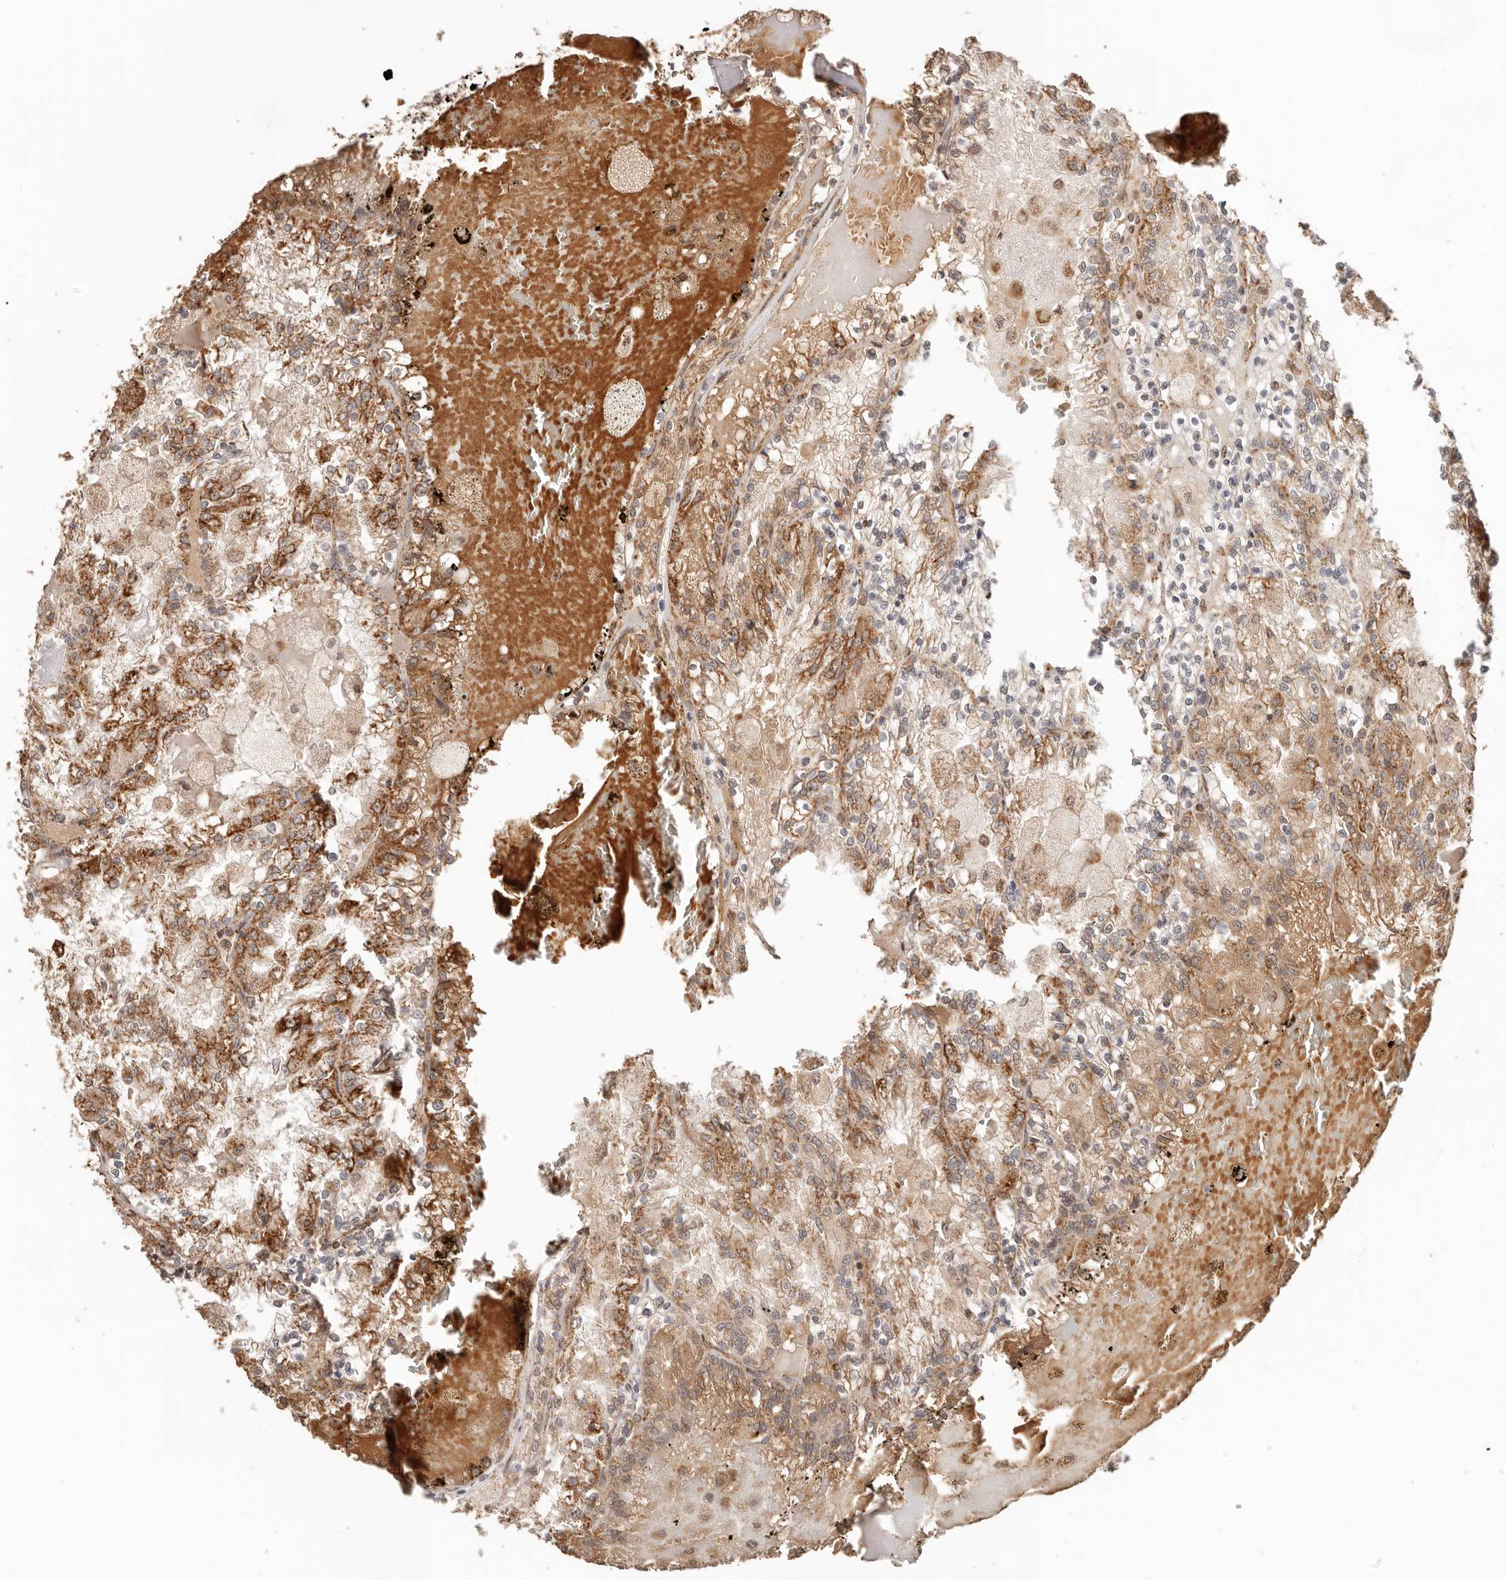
{"staining": {"intensity": "moderate", "quantity": ">75%", "location": "cytoplasmic/membranous"}, "tissue": "renal cancer", "cell_type": "Tumor cells", "image_type": "cancer", "snomed": [{"axis": "morphology", "description": "Adenocarcinoma, NOS"}, {"axis": "topography", "description": "Kidney"}], "caption": "IHC (DAB) staining of human renal cancer (adenocarcinoma) demonstrates moderate cytoplasmic/membranous protein staining in about >75% of tumor cells.", "gene": "NDUFB11", "patient": {"sex": "female", "age": 56}}